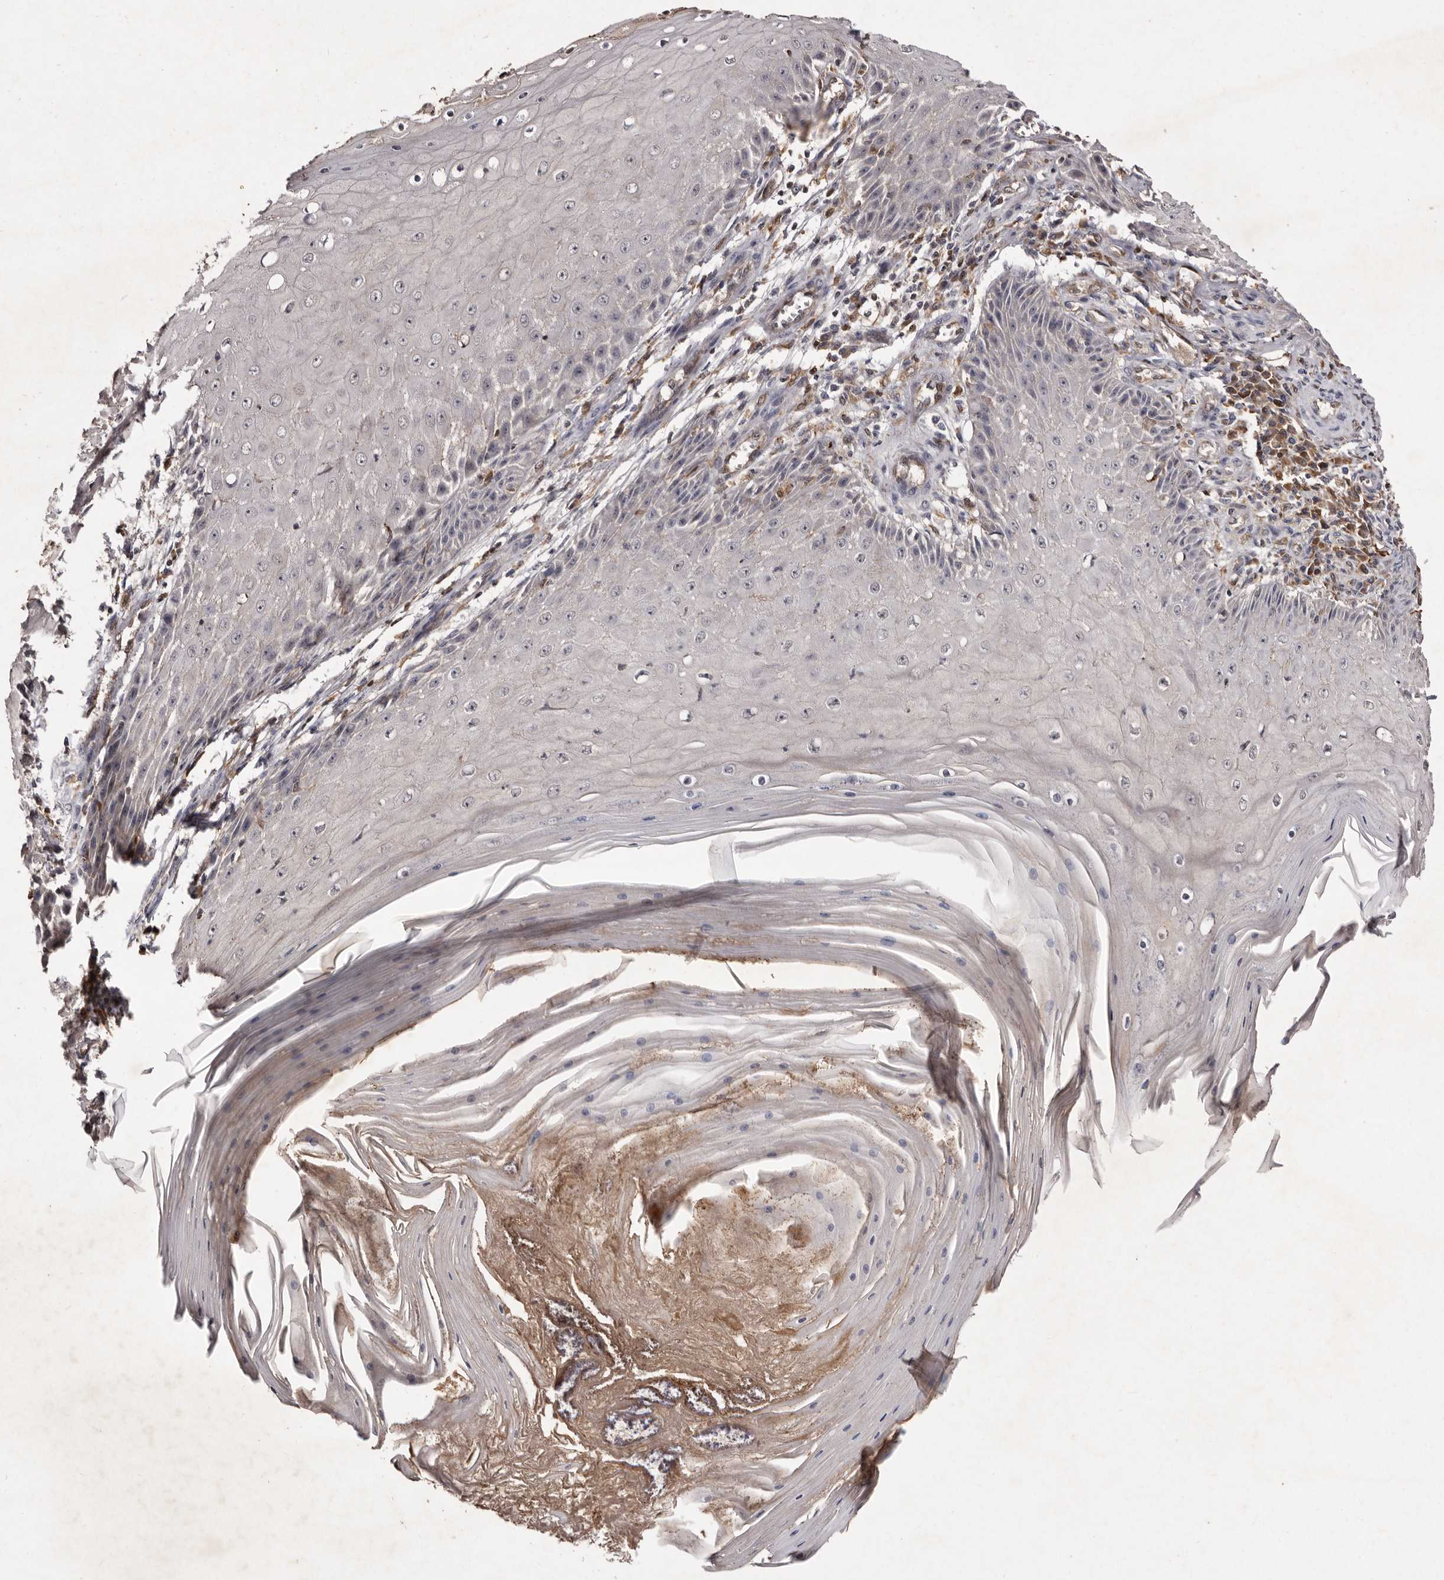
{"staining": {"intensity": "negative", "quantity": "none", "location": "none"}, "tissue": "skin cancer", "cell_type": "Tumor cells", "image_type": "cancer", "snomed": [{"axis": "morphology", "description": "Squamous cell carcinoma, NOS"}, {"axis": "topography", "description": "Skin"}], "caption": "DAB (3,3'-diaminobenzidine) immunohistochemical staining of human skin cancer (squamous cell carcinoma) demonstrates no significant staining in tumor cells.", "gene": "GIMAP4", "patient": {"sex": "female", "age": 73}}